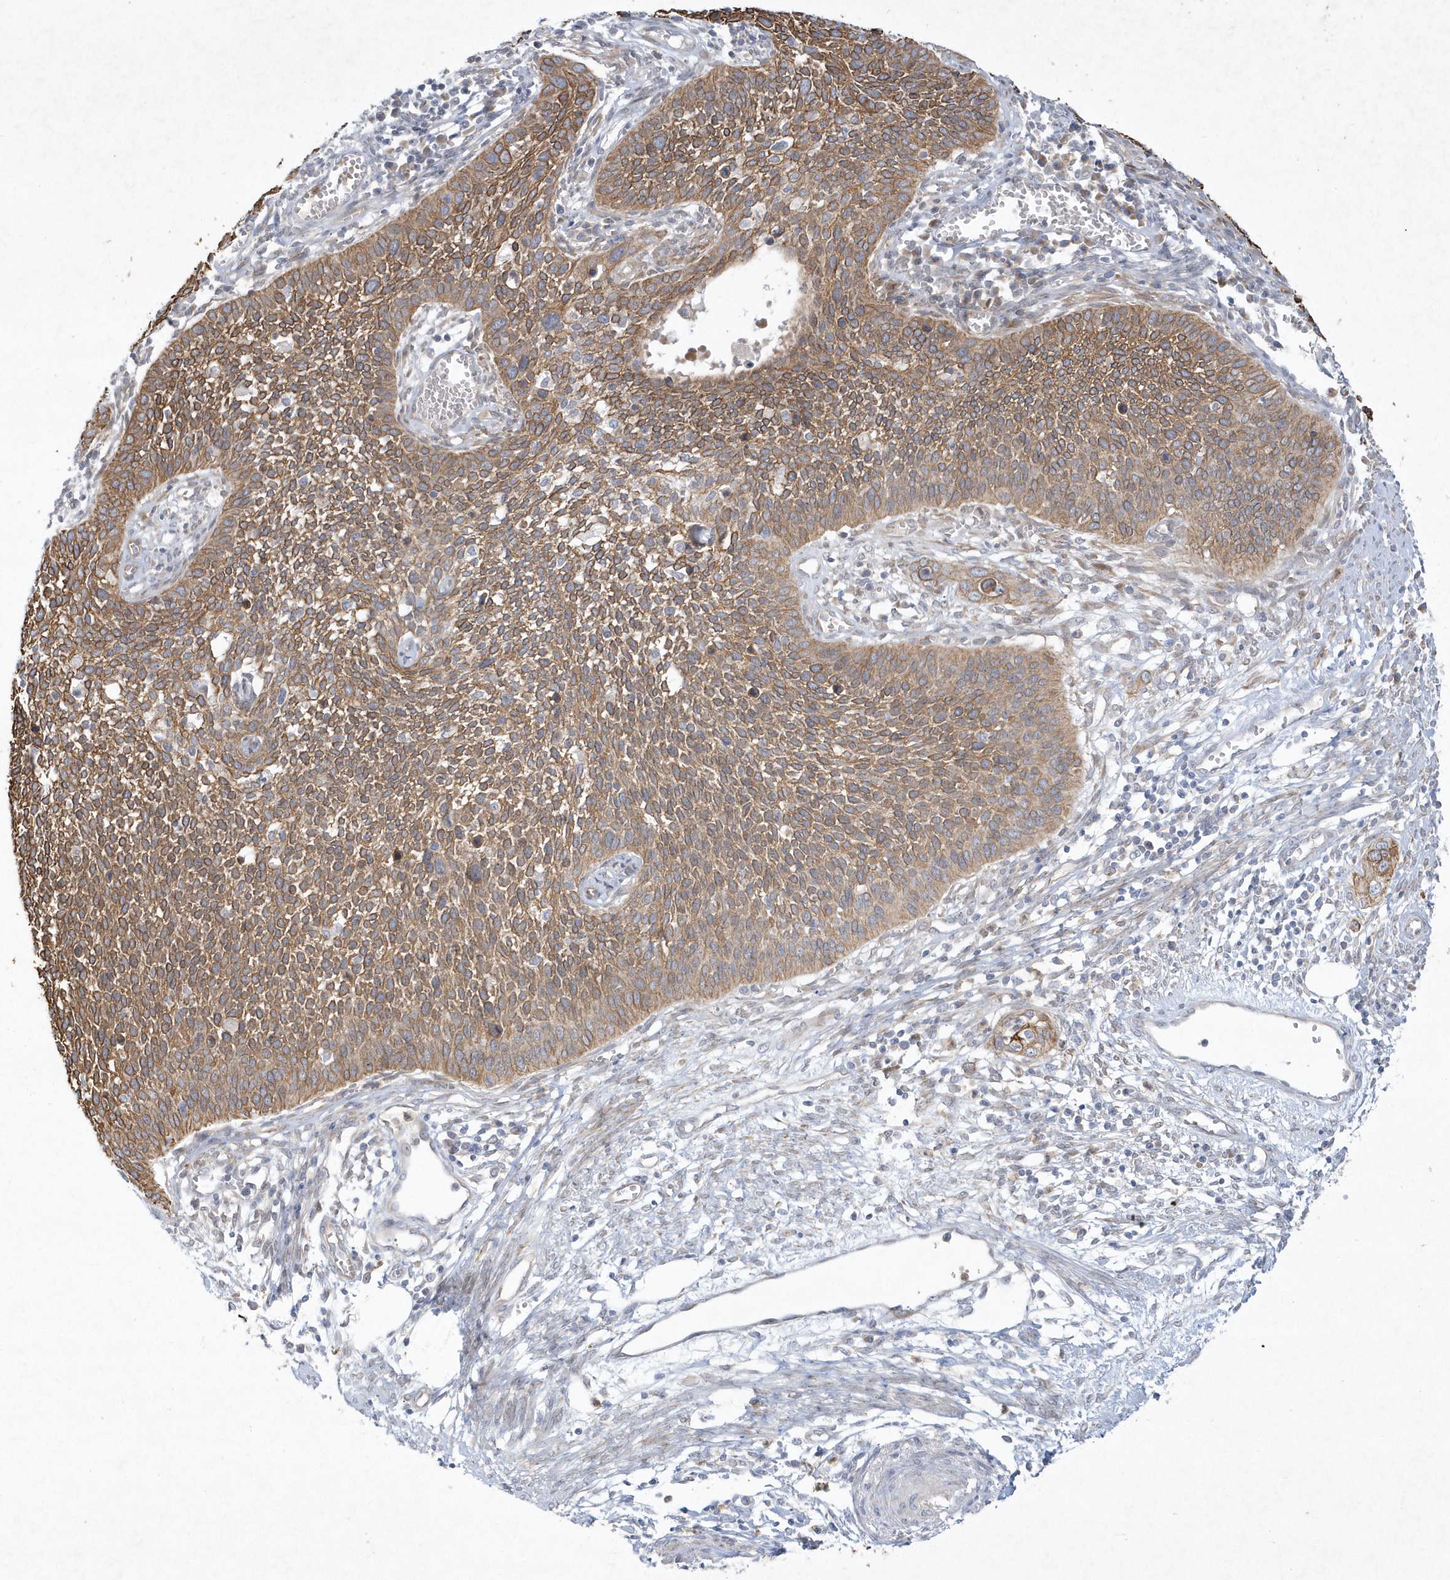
{"staining": {"intensity": "moderate", "quantity": ">75%", "location": "cytoplasmic/membranous"}, "tissue": "cervical cancer", "cell_type": "Tumor cells", "image_type": "cancer", "snomed": [{"axis": "morphology", "description": "Squamous cell carcinoma, NOS"}, {"axis": "topography", "description": "Cervix"}], "caption": "This is an image of IHC staining of cervical cancer, which shows moderate expression in the cytoplasmic/membranous of tumor cells.", "gene": "LARS1", "patient": {"sex": "female", "age": 34}}